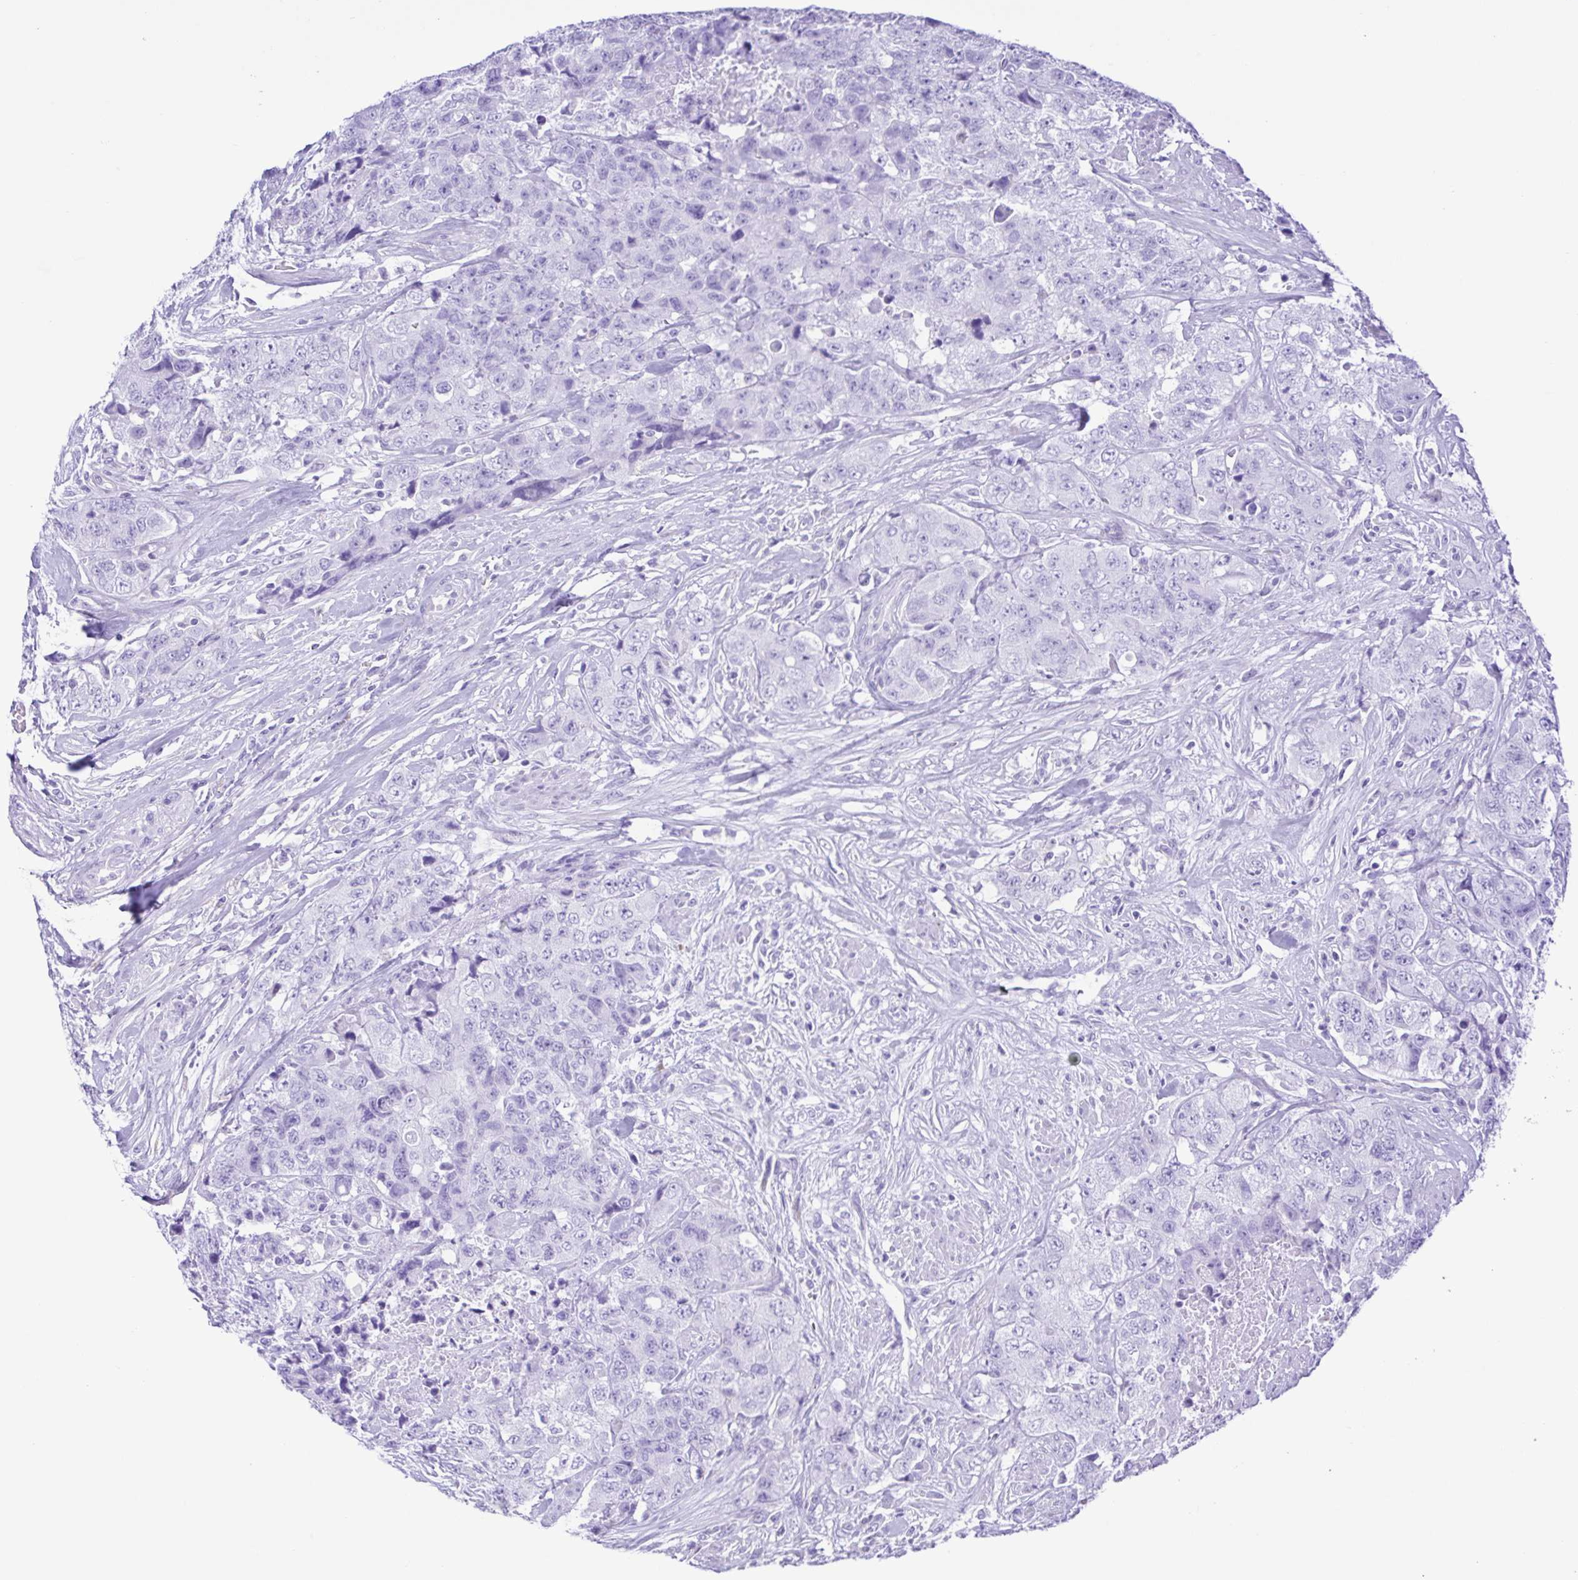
{"staining": {"intensity": "negative", "quantity": "none", "location": "none"}, "tissue": "urothelial cancer", "cell_type": "Tumor cells", "image_type": "cancer", "snomed": [{"axis": "morphology", "description": "Urothelial carcinoma, High grade"}, {"axis": "topography", "description": "Urinary bladder"}], "caption": "An immunohistochemistry histopathology image of urothelial cancer is shown. There is no staining in tumor cells of urothelial cancer.", "gene": "GPR17", "patient": {"sex": "female", "age": 78}}